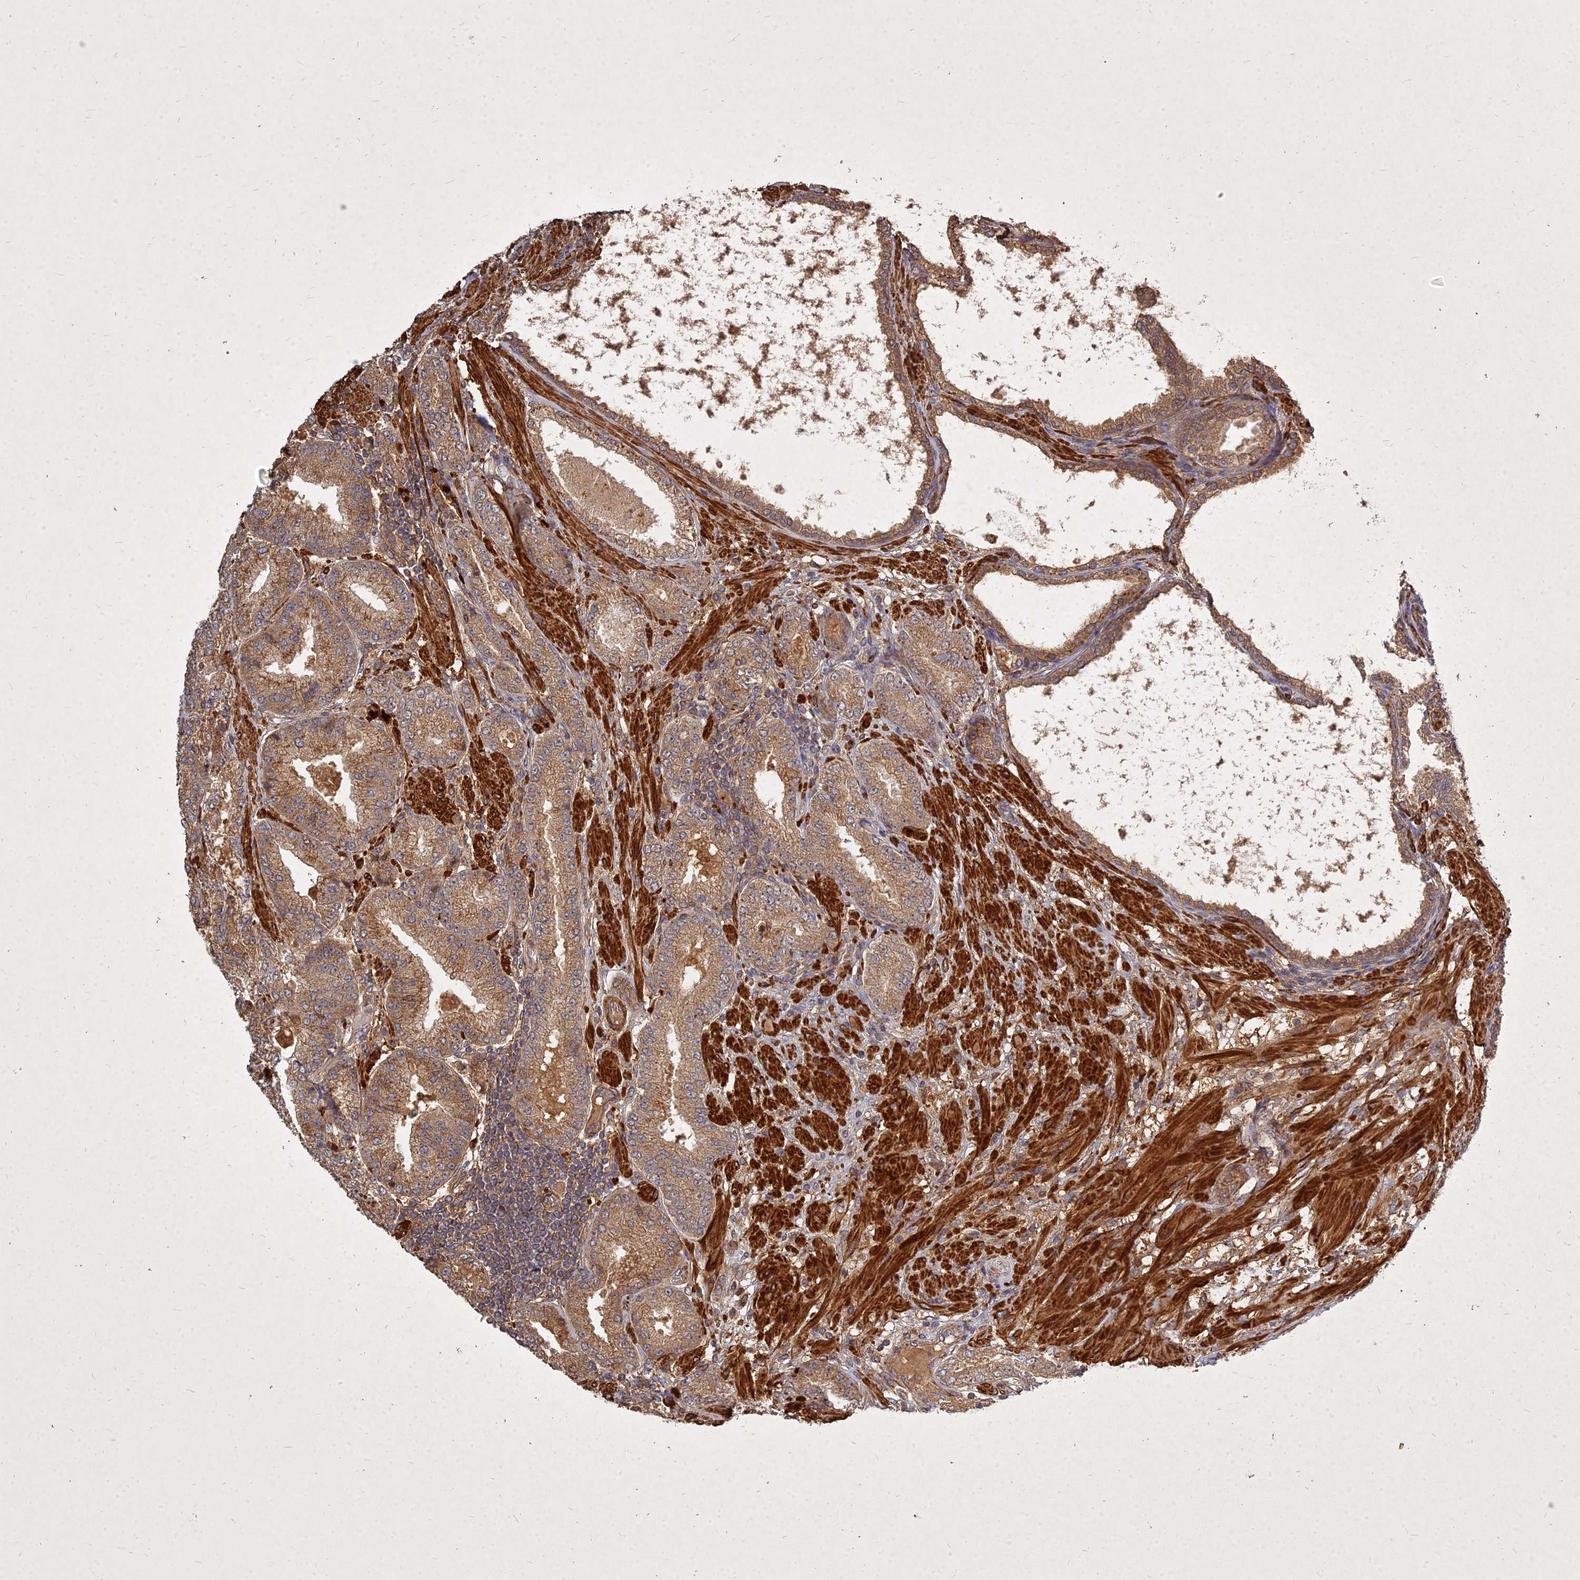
{"staining": {"intensity": "moderate", "quantity": ">75%", "location": "cytoplasmic/membranous"}, "tissue": "prostate cancer", "cell_type": "Tumor cells", "image_type": "cancer", "snomed": [{"axis": "morphology", "description": "Adenocarcinoma, High grade"}, {"axis": "topography", "description": "Prostate"}], "caption": "The immunohistochemical stain highlights moderate cytoplasmic/membranous expression in tumor cells of prostate adenocarcinoma (high-grade) tissue. The staining was performed using DAB (3,3'-diaminobenzidine), with brown indicating positive protein expression. Nuclei are stained blue with hematoxylin.", "gene": "UBE2W", "patient": {"sex": "male", "age": 71}}